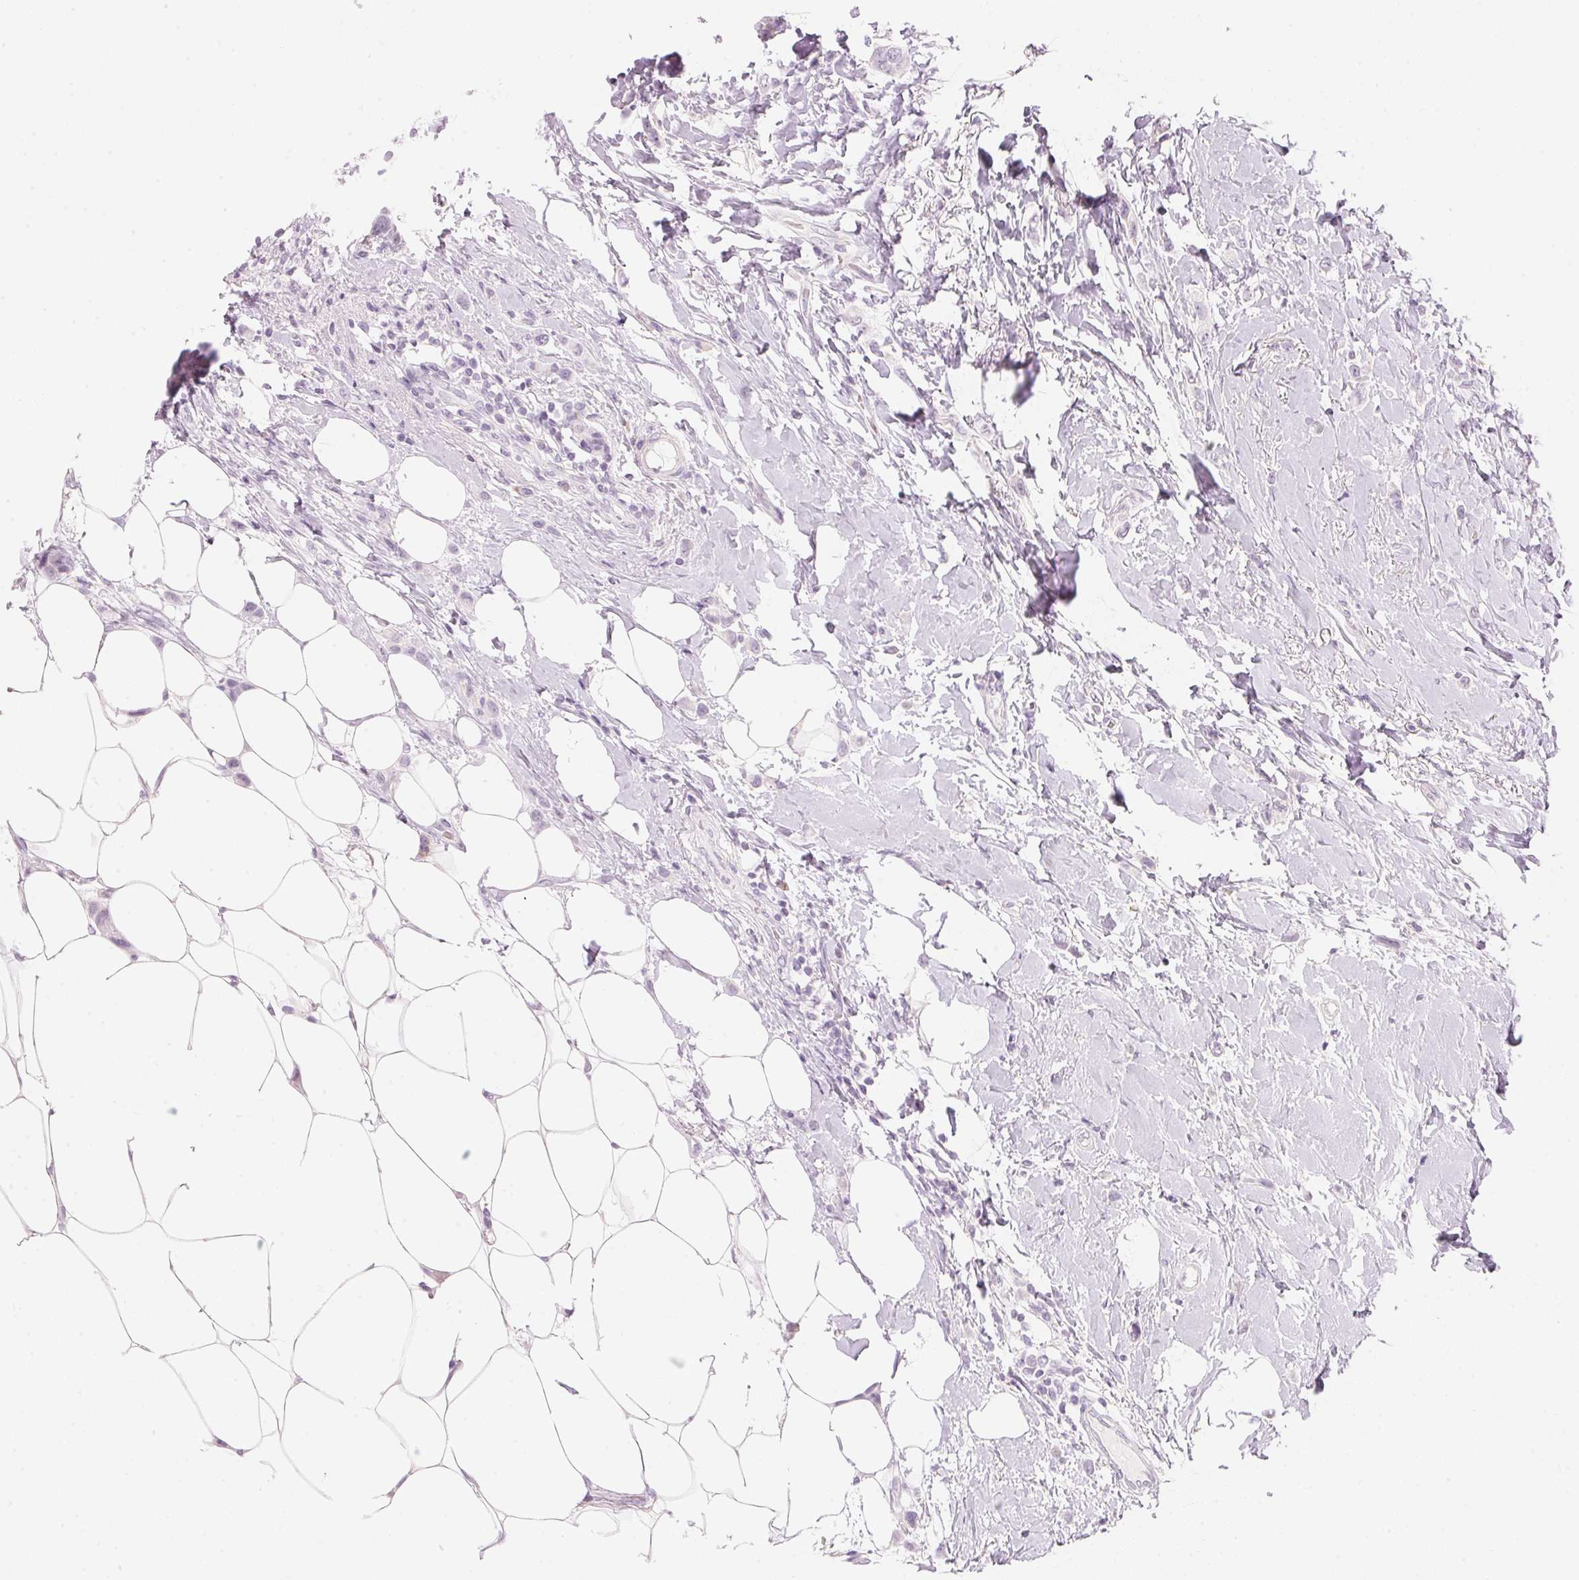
{"staining": {"intensity": "negative", "quantity": "none", "location": "none"}, "tissue": "breast cancer", "cell_type": "Tumor cells", "image_type": "cancer", "snomed": [{"axis": "morphology", "description": "Lobular carcinoma"}, {"axis": "topography", "description": "Breast"}], "caption": "The histopathology image shows no staining of tumor cells in lobular carcinoma (breast). Brightfield microscopy of IHC stained with DAB (brown) and hematoxylin (blue), captured at high magnification.", "gene": "HOXB13", "patient": {"sex": "female", "age": 66}}